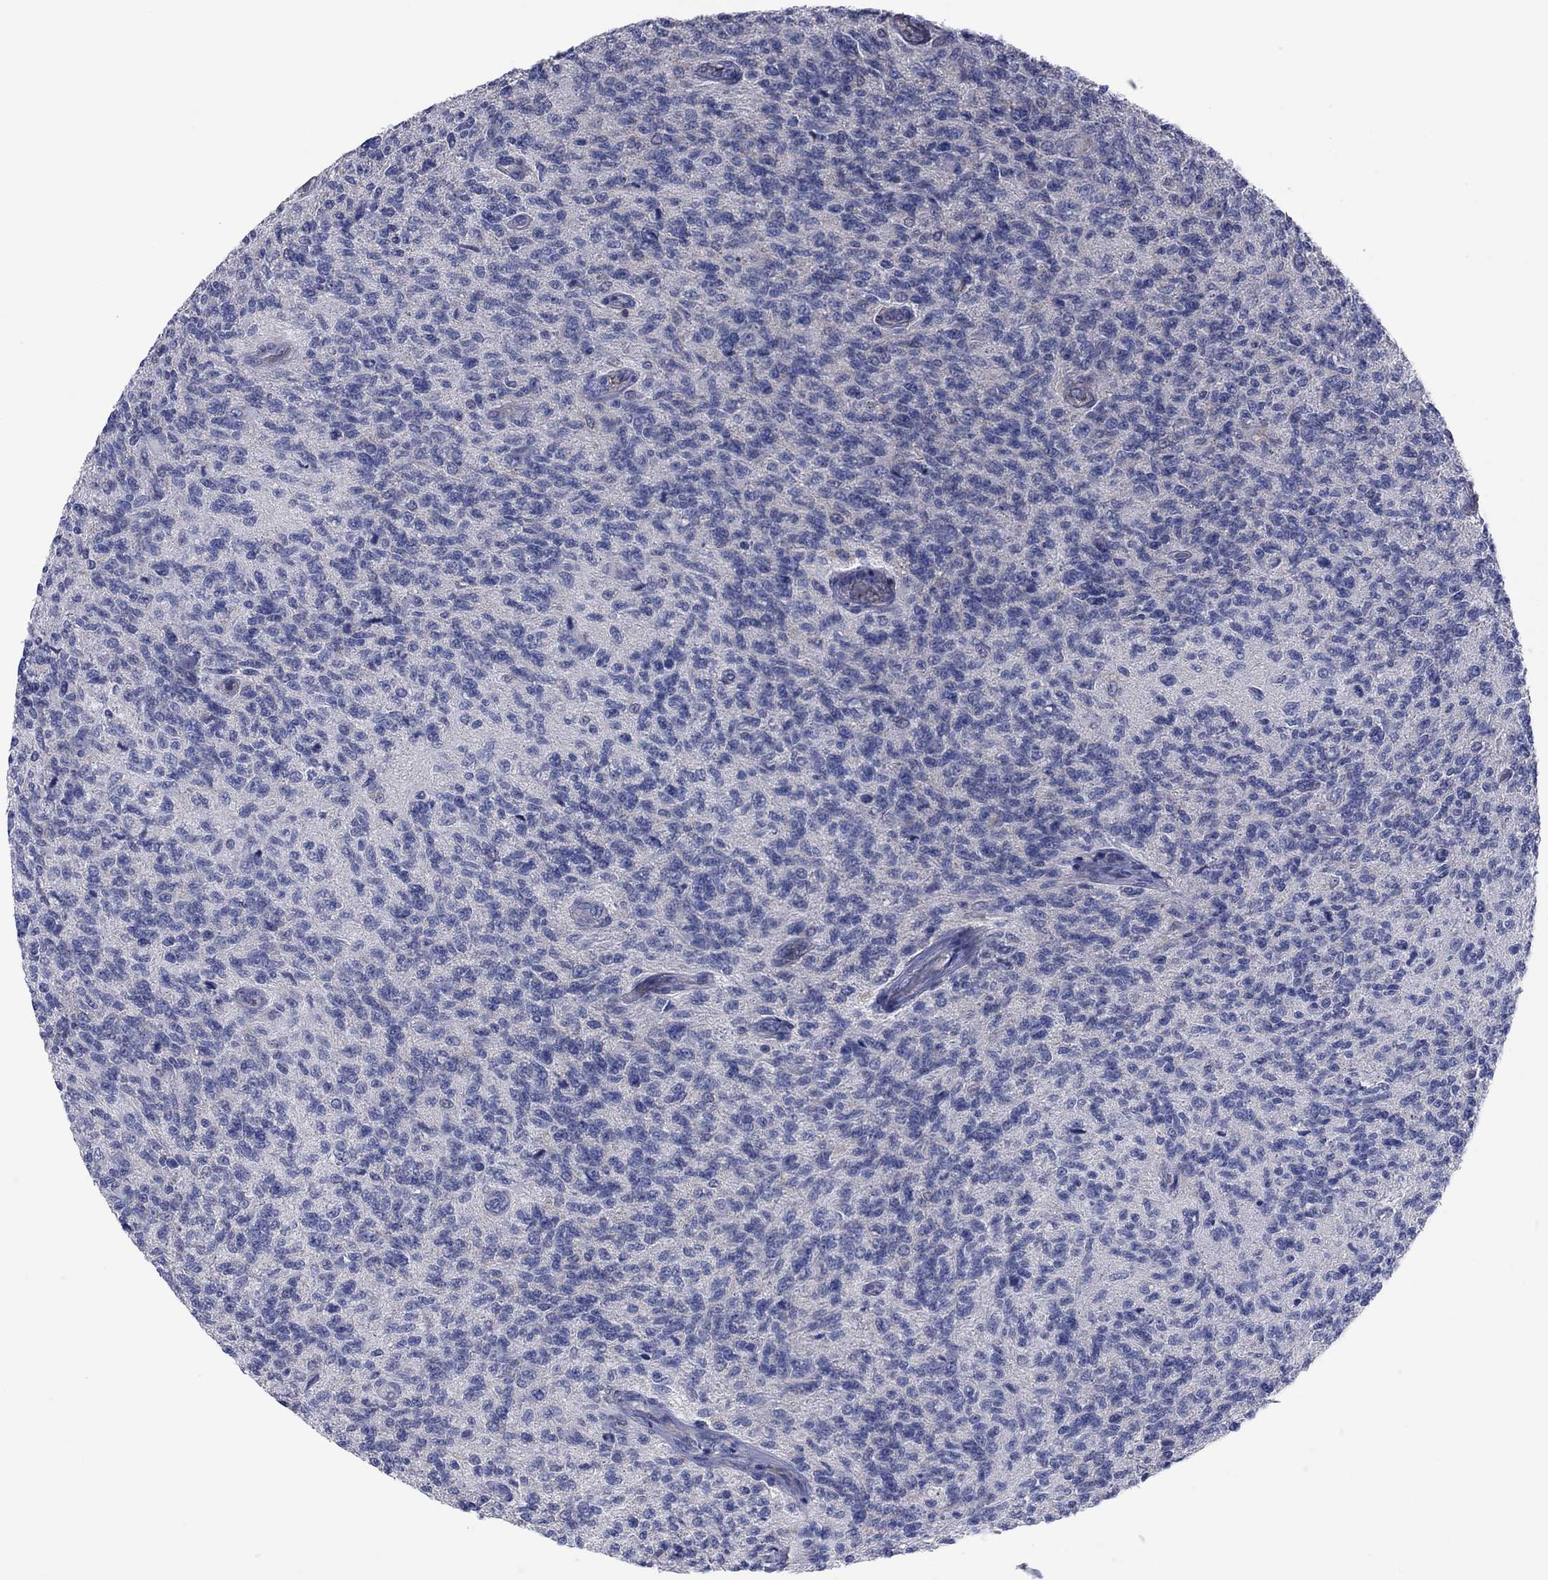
{"staining": {"intensity": "negative", "quantity": "none", "location": "none"}, "tissue": "glioma", "cell_type": "Tumor cells", "image_type": "cancer", "snomed": [{"axis": "morphology", "description": "Glioma, malignant, High grade"}, {"axis": "topography", "description": "Brain"}], "caption": "The micrograph demonstrates no staining of tumor cells in malignant glioma (high-grade).", "gene": "PVR", "patient": {"sex": "male", "age": 56}}